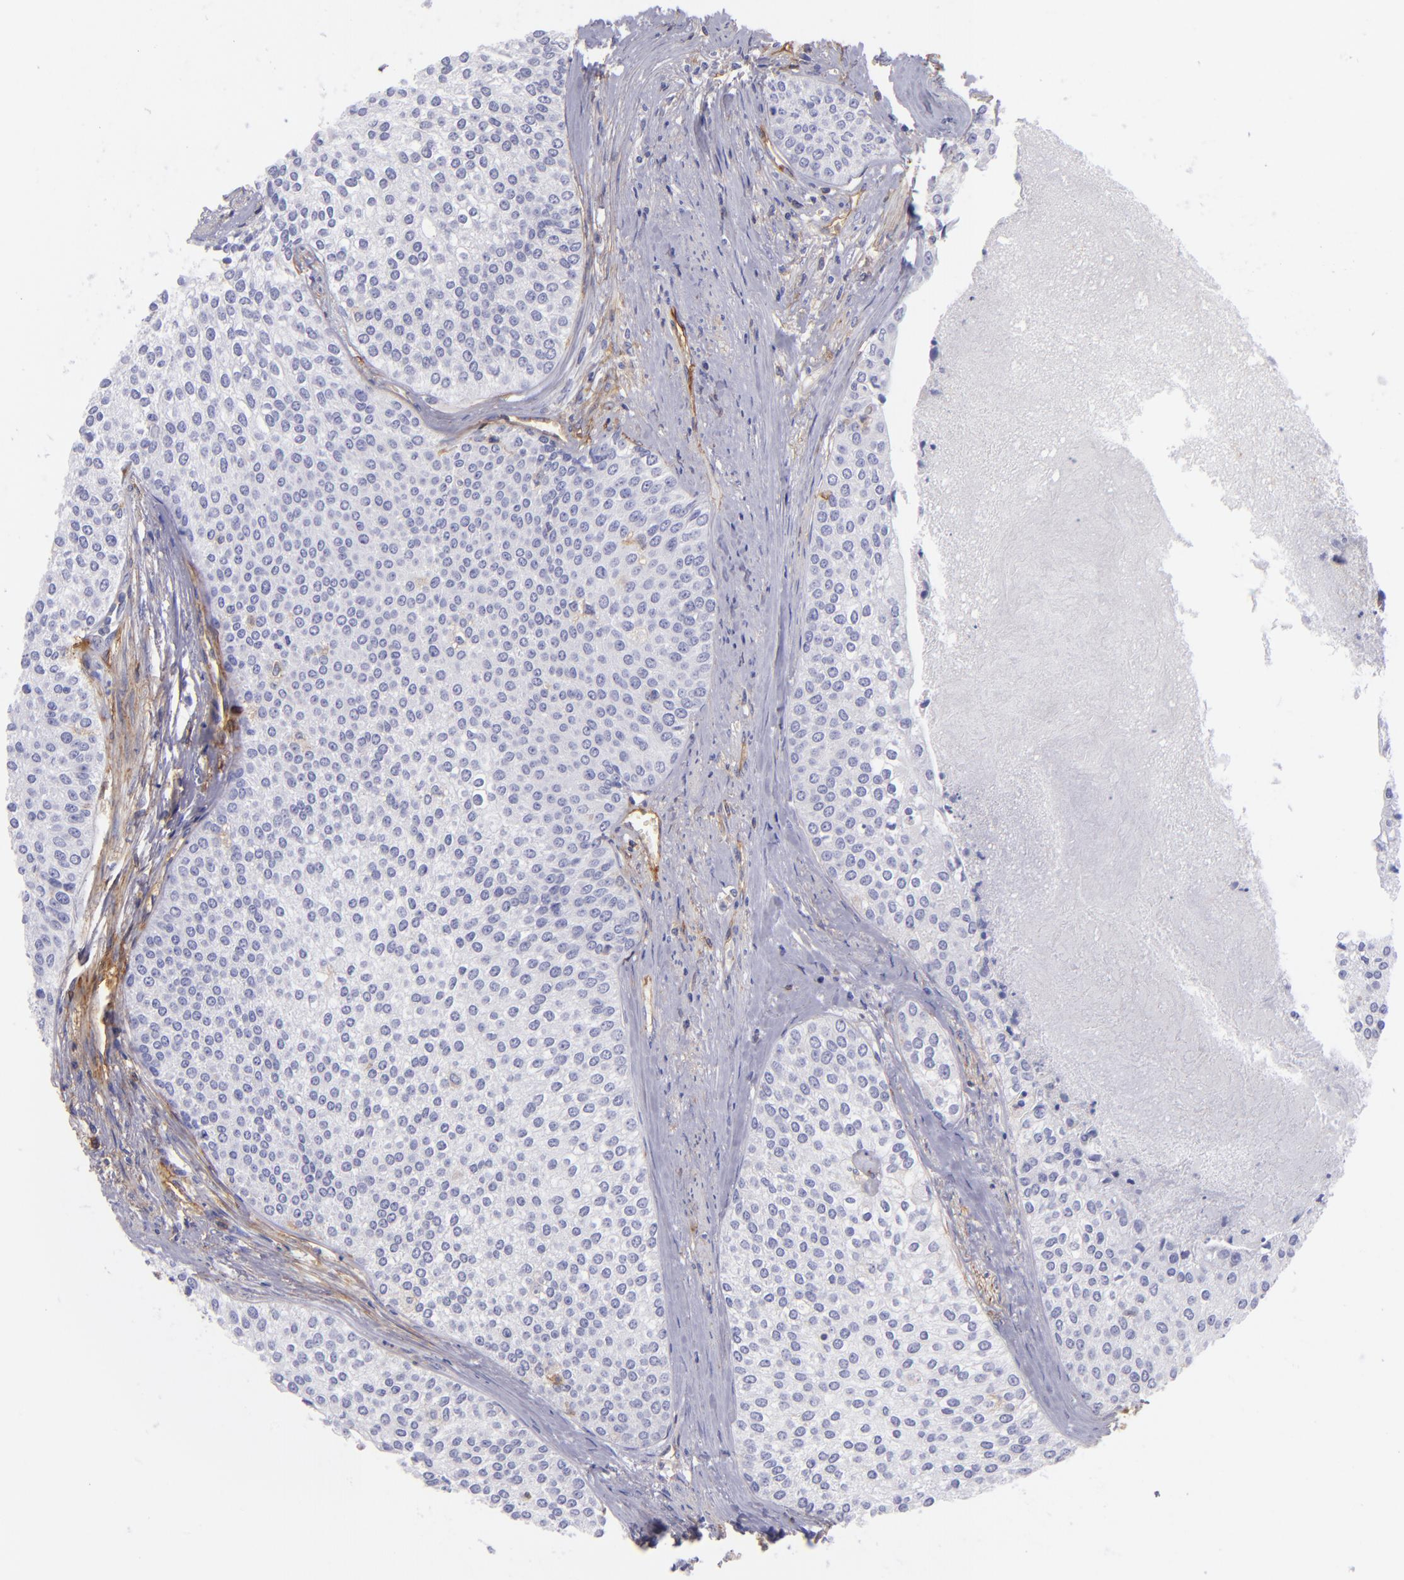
{"staining": {"intensity": "negative", "quantity": "none", "location": "none"}, "tissue": "urothelial cancer", "cell_type": "Tumor cells", "image_type": "cancer", "snomed": [{"axis": "morphology", "description": "Urothelial carcinoma, Low grade"}, {"axis": "topography", "description": "Urinary bladder"}], "caption": "A histopathology image of human urothelial carcinoma (low-grade) is negative for staining in tumor cells. Brightfield microscopy of immunohistochemistry (IHC) stained with DAB (3,3'-diaminobenzidine) (brown) and hematoxylin (blue), captured at high magnification.", "gene": "ENTPD1", "patient": {"sex": "female", "age": 73}}